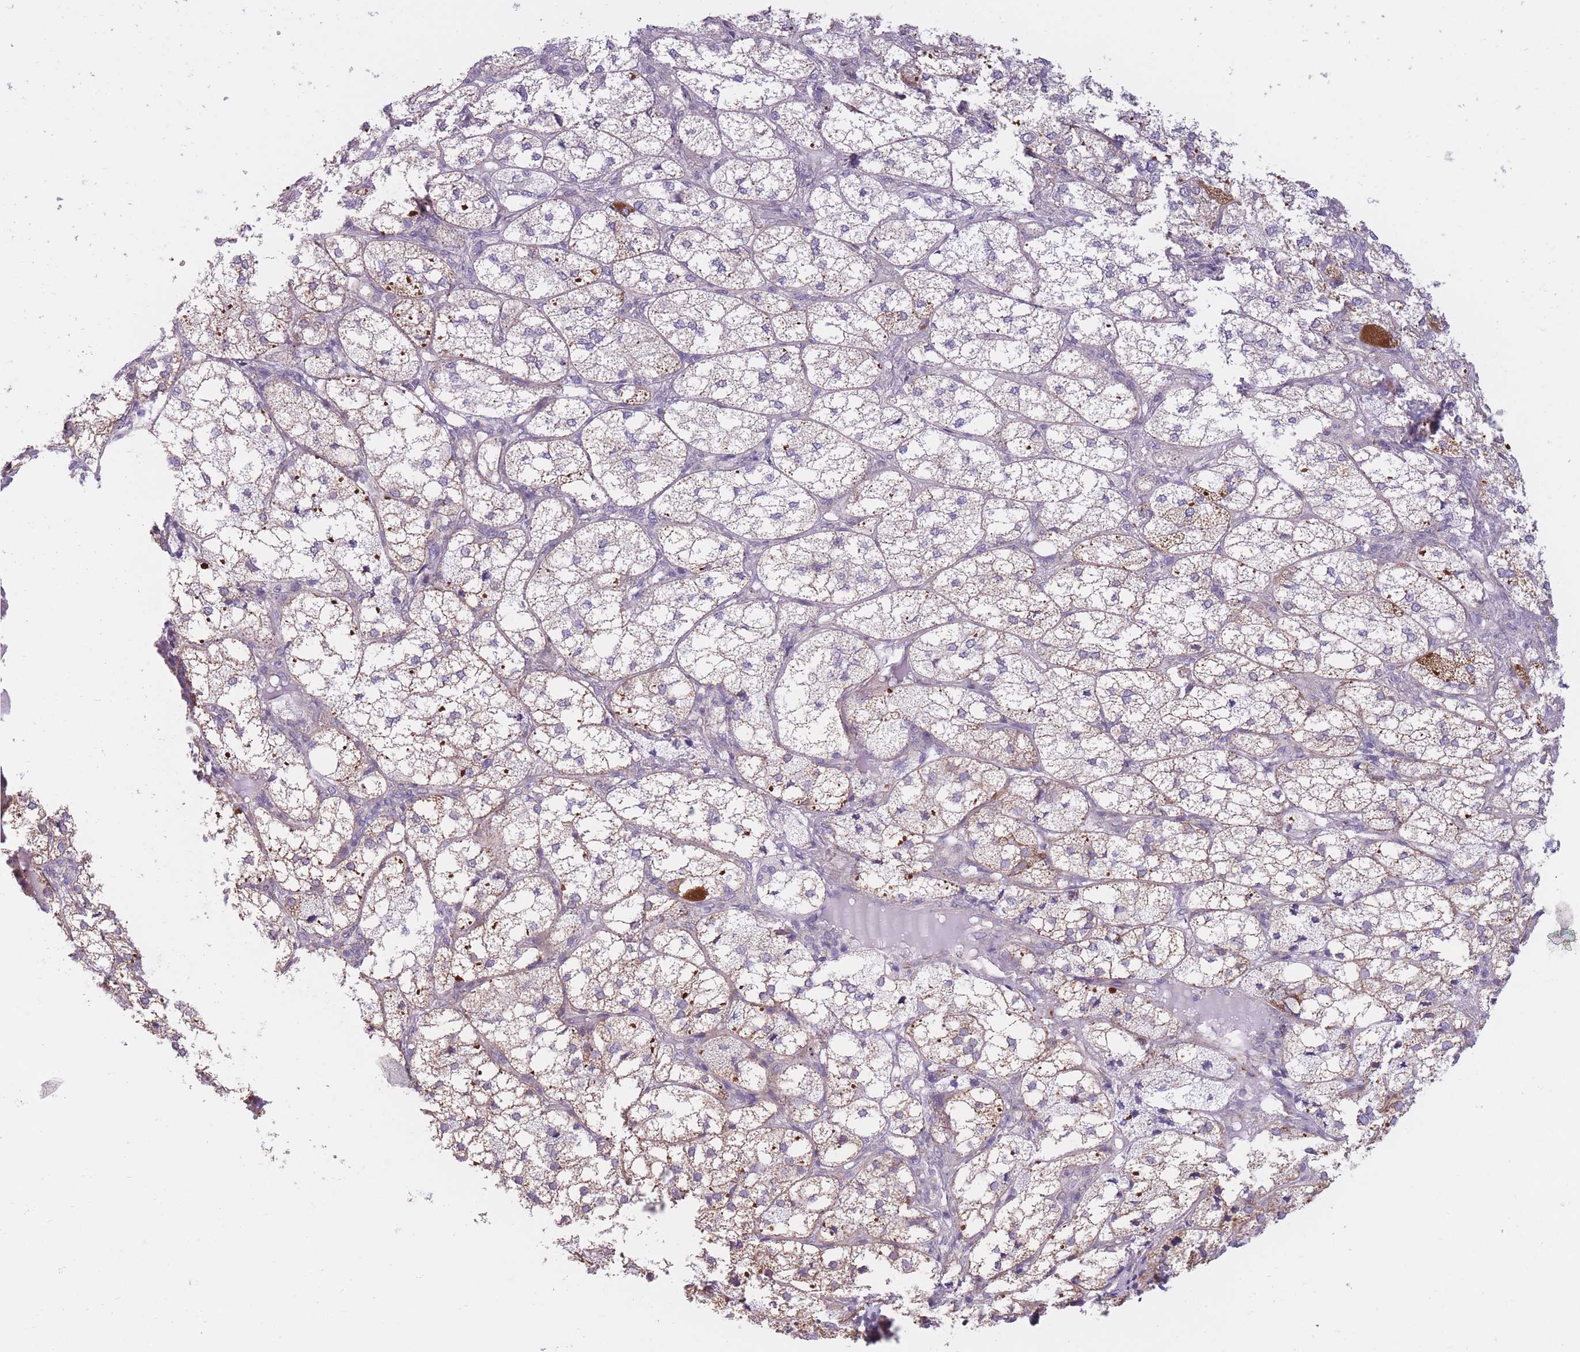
{"staining": {"intensity": "moderate", "quantity": "<25%", "location": "cytoplasmic/membranous"}, "tissue": "adrenal gland", "cell_type": "Glandular cells", "image_type": "normal", "snomed": [{"axis": "morphology", "description": "Normal tissue, NOS"}, {"axis": "topography", "description": "Adrenal gland"}], "caption": "Brown immunohistochemical staining in benign human adrenal gland exhibits moderate cytoplasmic/membranous expression in approximately <25% of glandular cells.", "gene": "SERPINB3", "patient": {"sex": "female", "age": 61}}